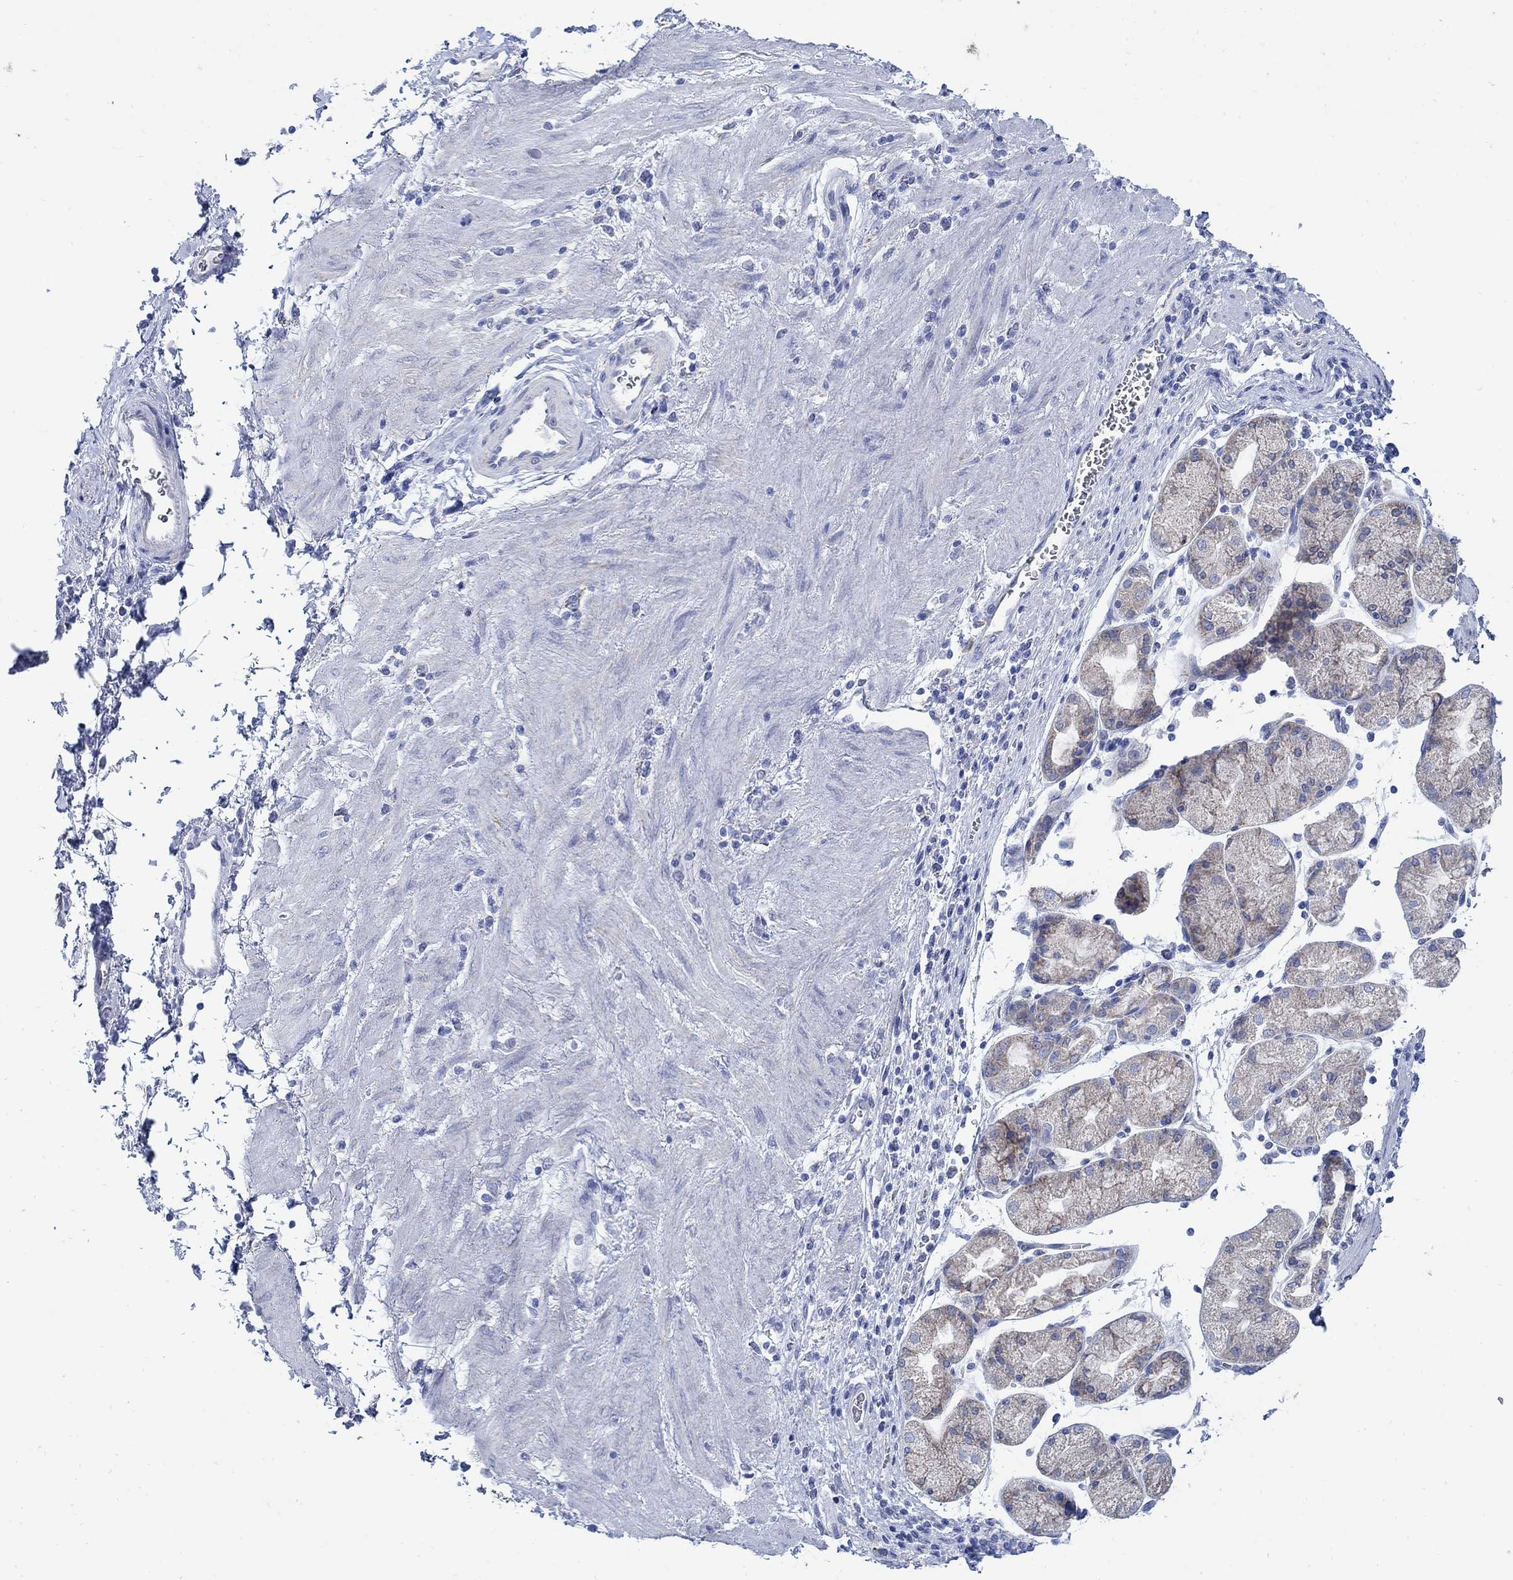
{"staining": {"intensity": "weak", "quantity": "<25%", "location": "cytoplasmic/membranous"}, "tissue": "stomach cancer", "cell_type": "Tumor cells", "image_type": "cancer", "snomed": [{"axis": "morphology", "description": "Adenocarcinoma, NOS"}, {"axis": "topography", "description": "Stomach"}], "caption": "IHC photomicrograph of stomach adenocarcinoma stained for a protein (brown), which demonstrates no staining in tumor cells.", "gene": "ZDHHC14", "patient": {"sex": "female", "age": 57}}